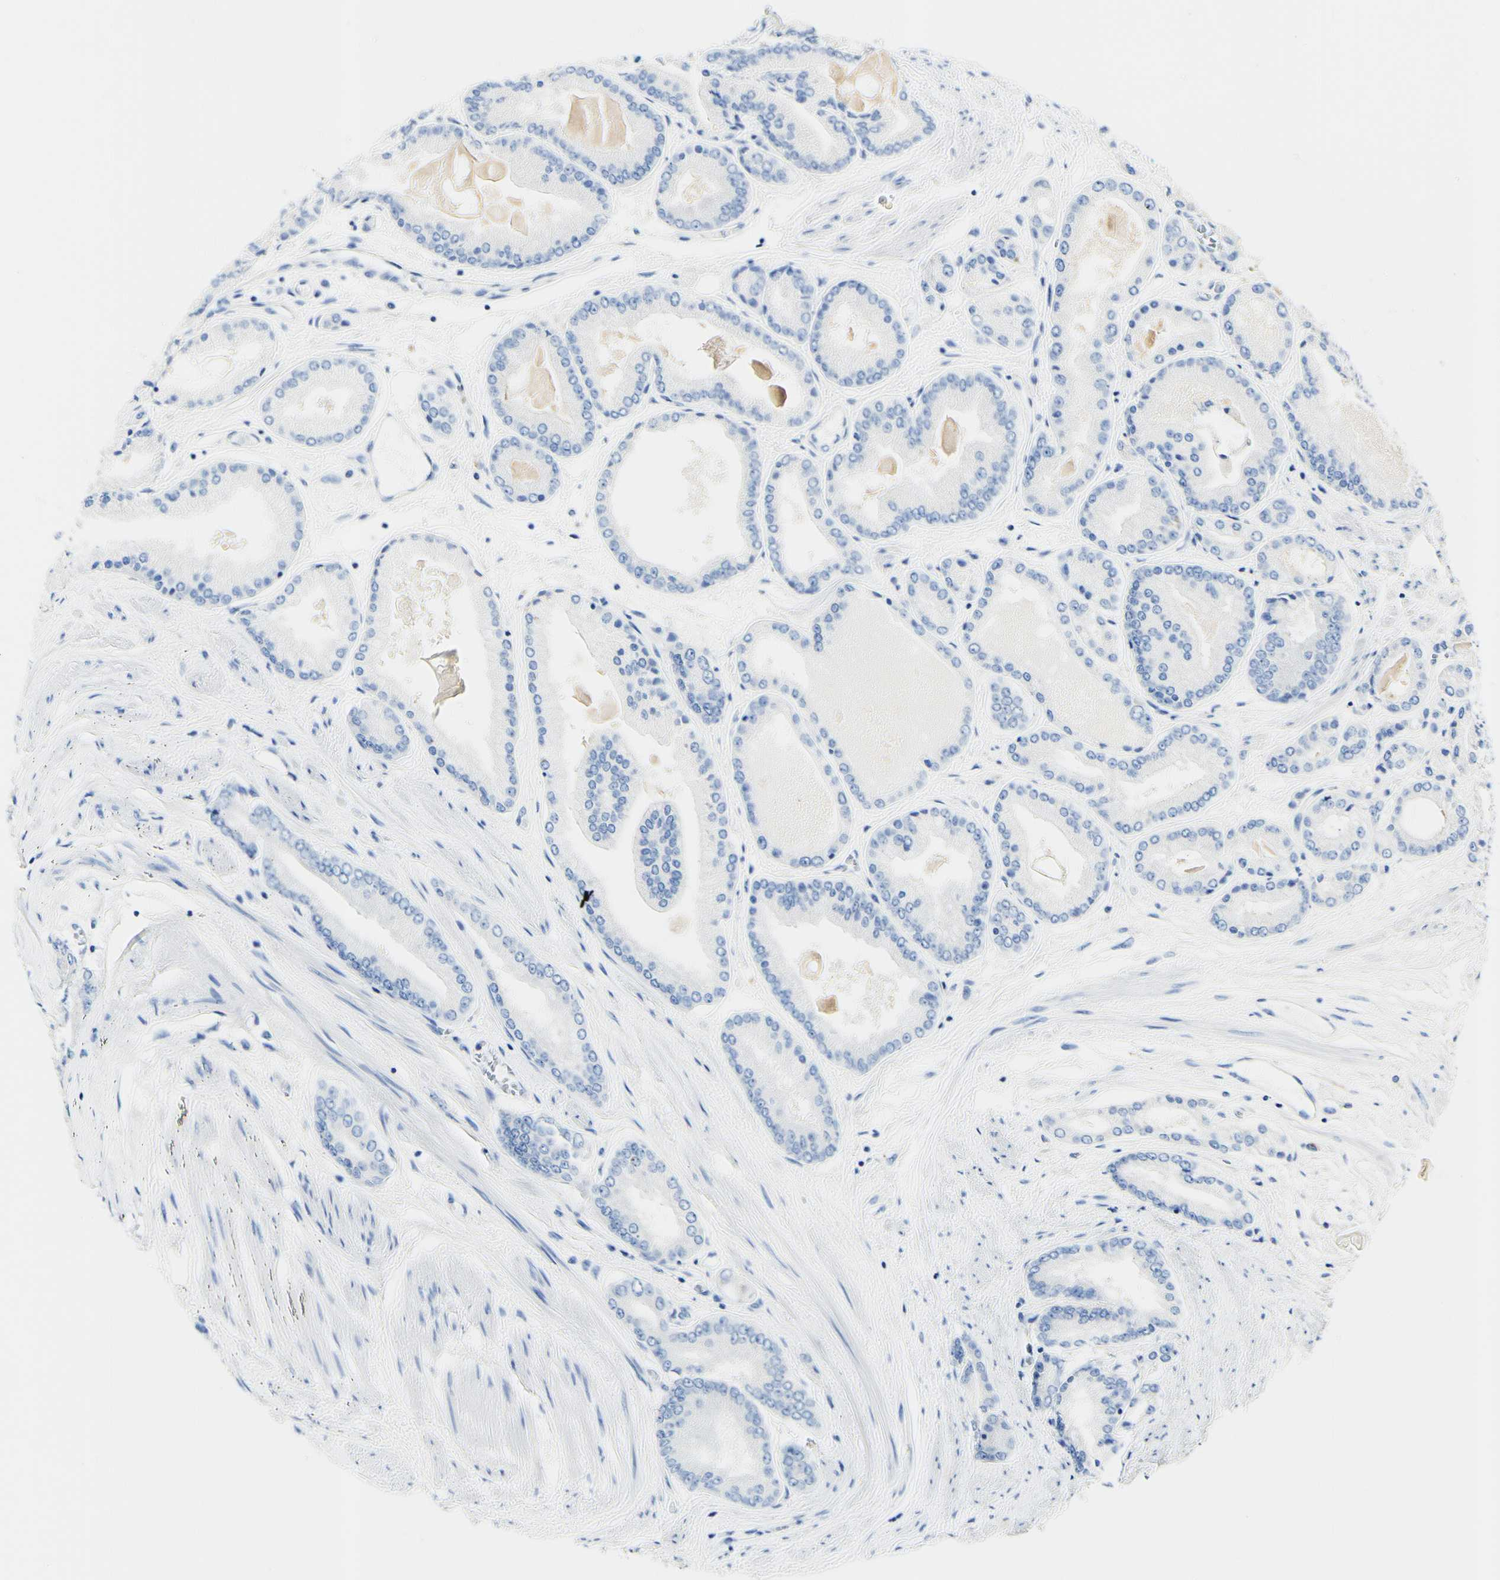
{"staining": {"intensity": "negative", "quantity": "none", "location": "none"}, "tissue": "prostate cancer", "cell_type": "Tumor cells", "image_type": "cancer", "snomed": [{"axis": "morphology", "description": "Adenocarcinoma, High grade"}, {"axis": "topography", "description": "Prostate"}], "caption": "DAB immunohistochemical staining of human prostate adenocarcinoma (high-grade) exhibits no significant expression in tumor cells.", "gene": "FGF4", "patient": {"sex": "male", "age": 59}}